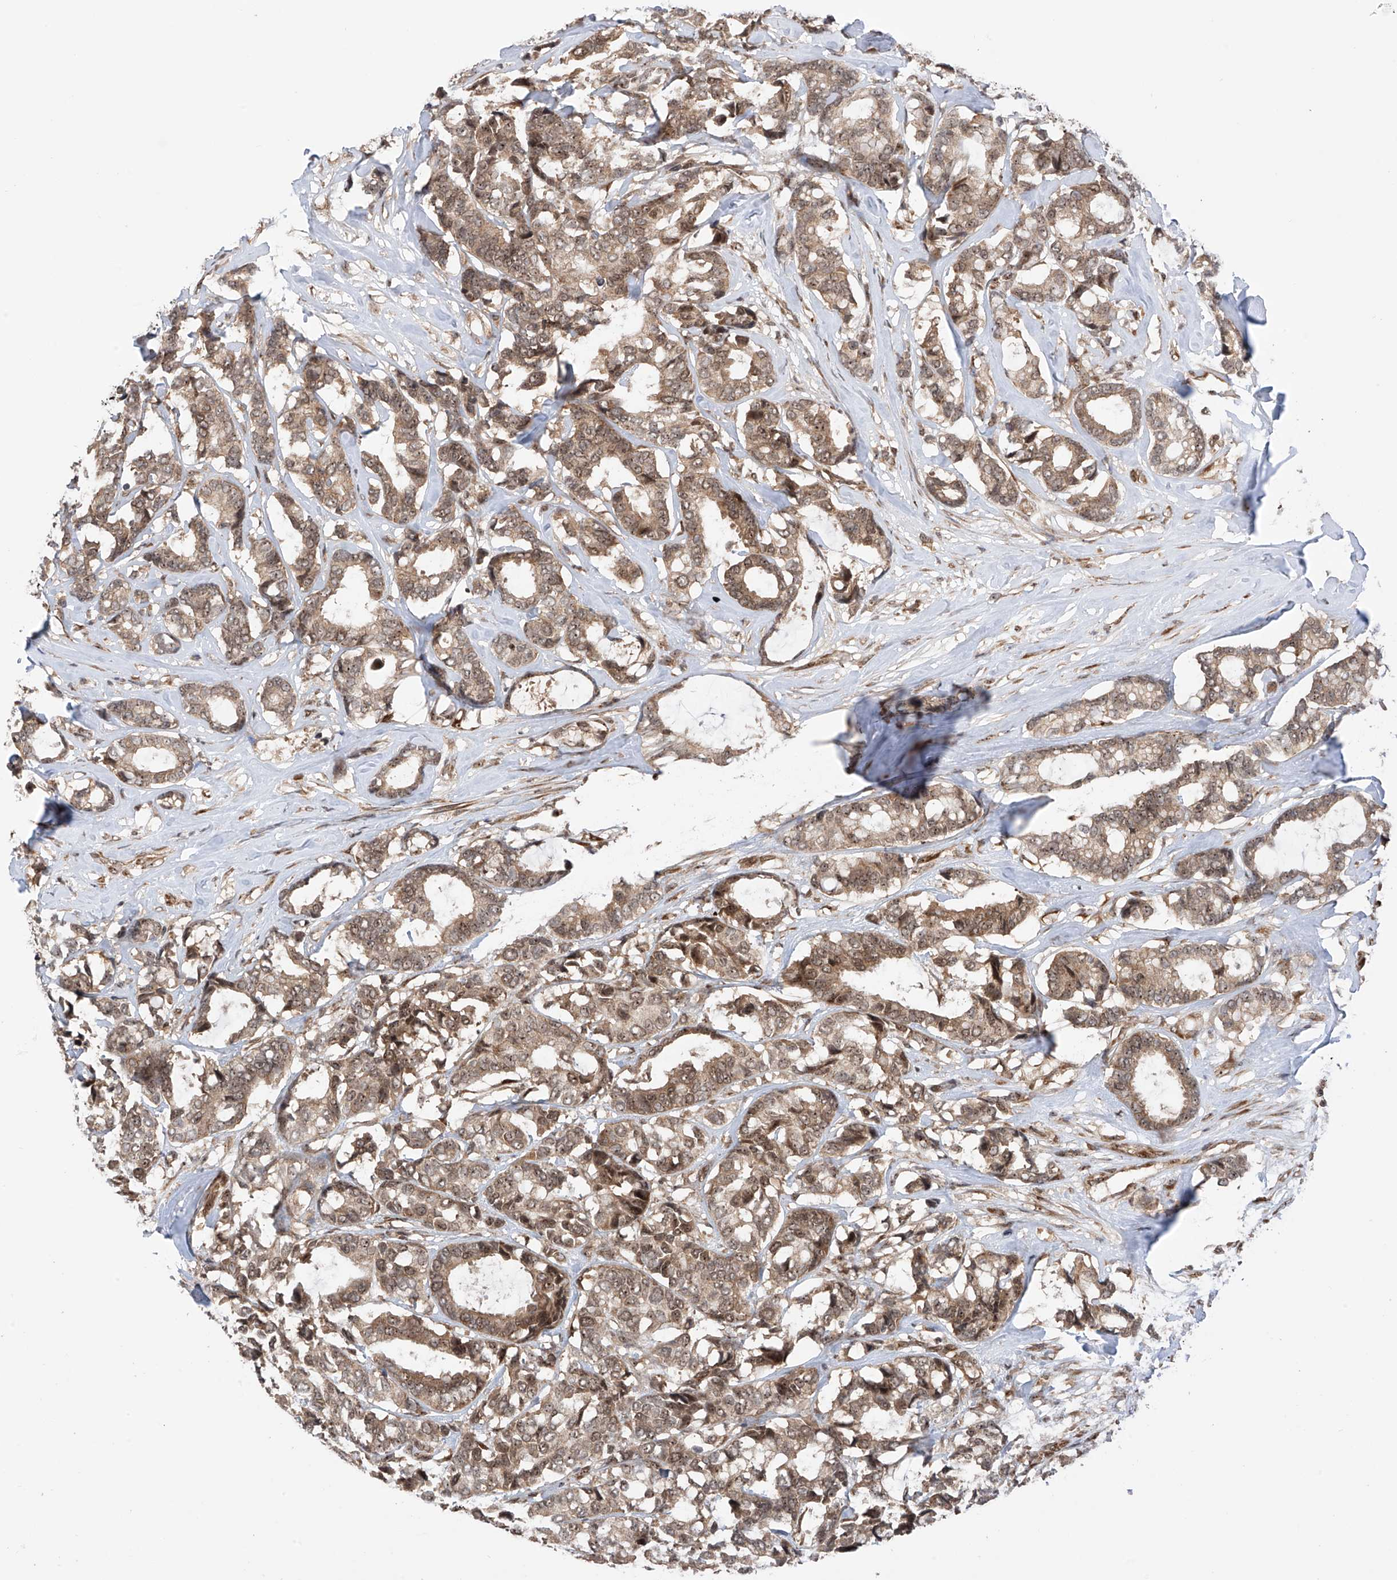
{"staining": {"intensity": "moderate", "quantity": ">75%", "location": "cytoplasmic/membranous,nuclear"}, "tissue": "breast cancer", "cell_type": "Tumor cells", "image_type": "cancer", "snomed": [{"axis": "morphology", "description": "Duct carcinoma"}, {"axis": "topography", "description": "Breast"}], "caption": "DAB (3,3'-diaminobenzidine) immunohistochemical staining of human breast infiltrating ductal carcinoma reveals moderate cytoplasmic/membranous and nuclear protein expression in about >75% of tumor cells.", "gene": "C1orf131", "patient": {"sex": "female", "age": 87}}